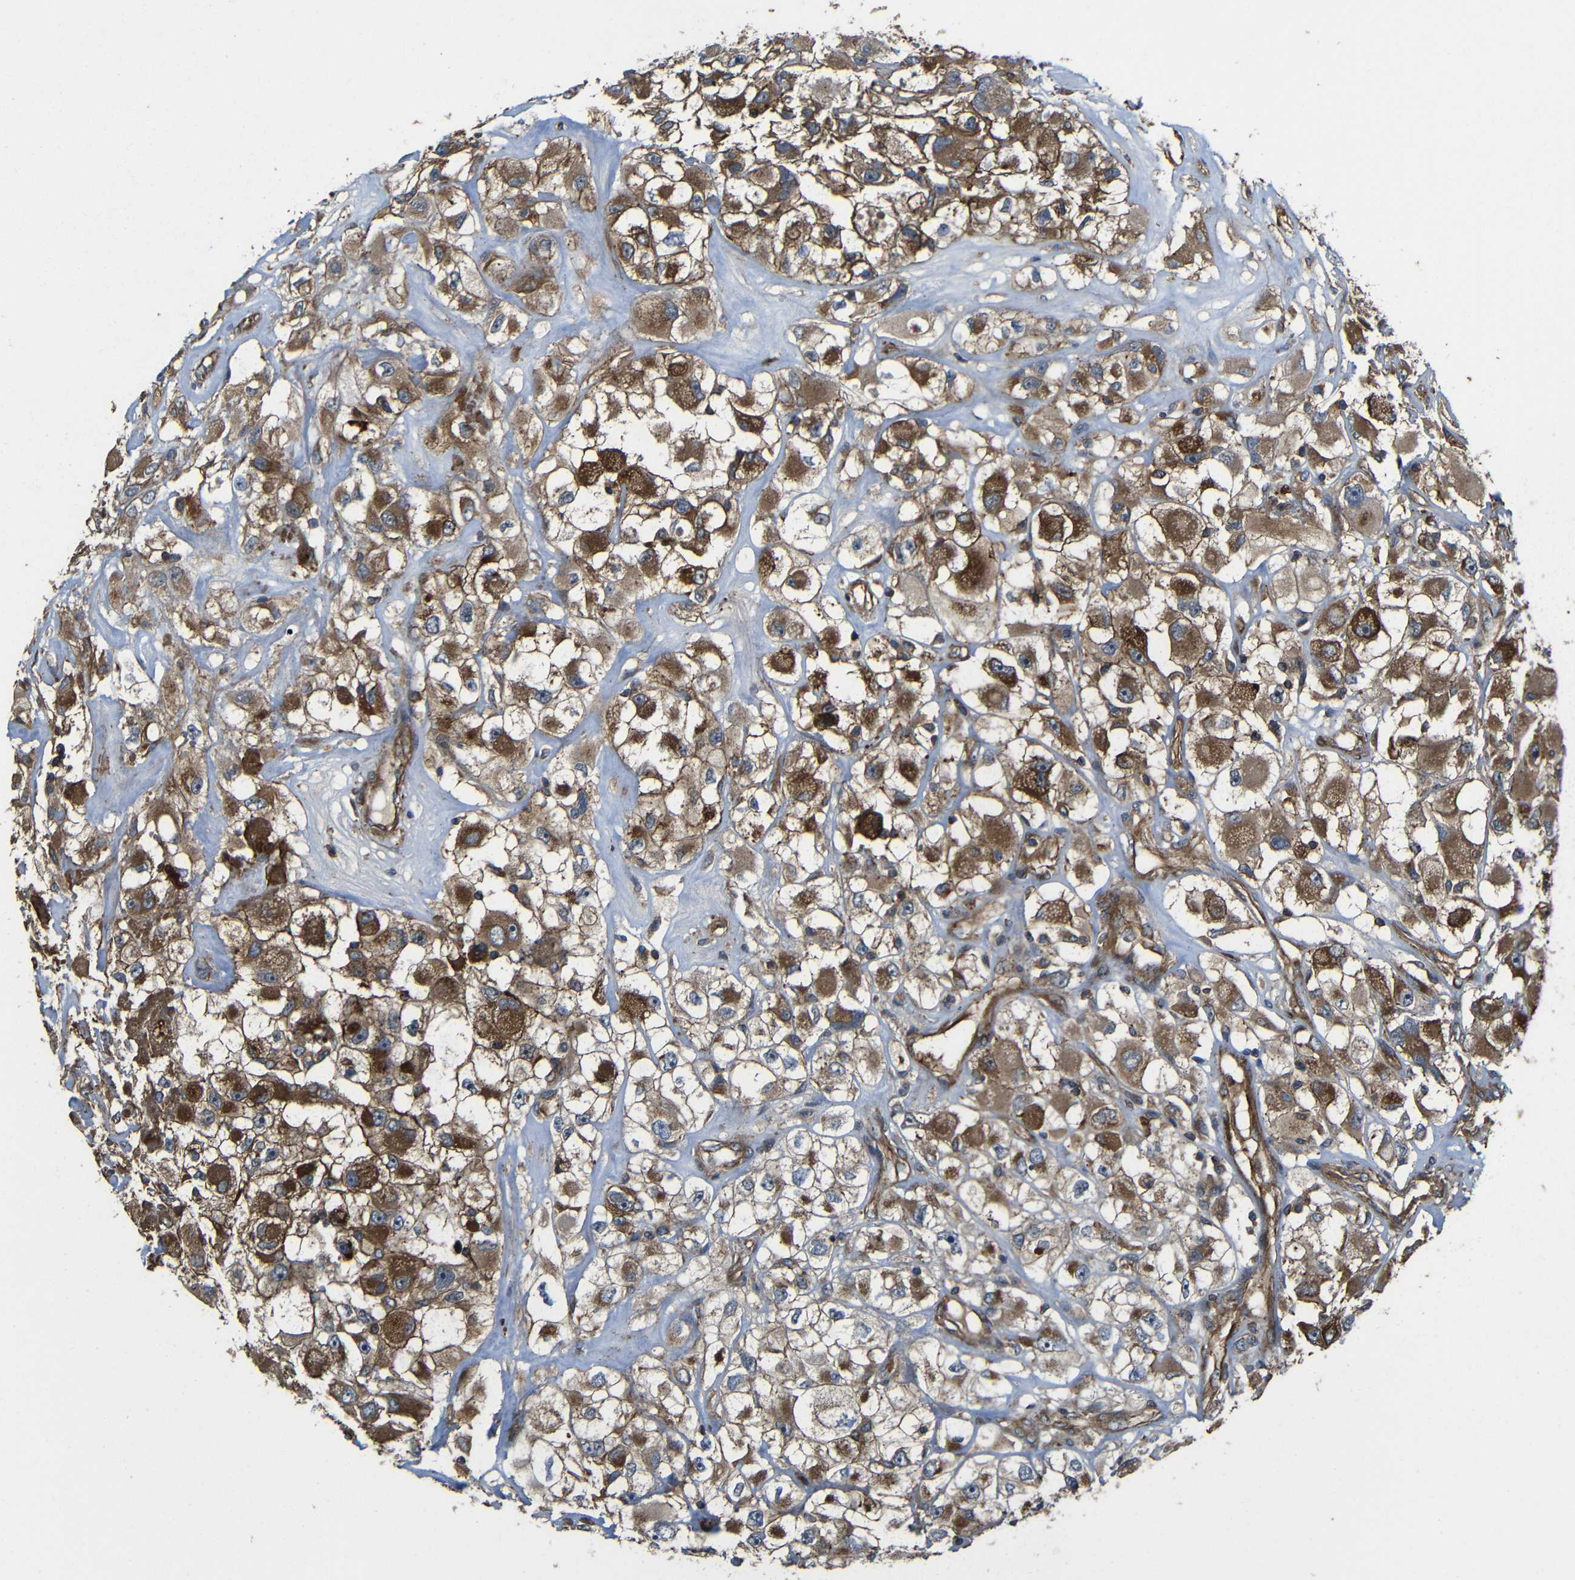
{"staining": {"intensity": "moderate", "quantity": ">75%", "location": "cytoplasmic/membranous"}, "tissue": "renal cancer", "cell_type": "Tumor cells", "image_type": "cancer", "snomed": [{"axis": "morphology", "description": "Adenocarcinoma, NOS"}, {"axis": "topography", "description": "Kidney"}], "caption": "Immunohistochemical staining of human adenocarcinoma (renal) exhibits medium levels of moderate cytoplasmic/membranous protein staining in about >75% of tumor cells.", "gene": "PTCH1", "patient": {"sex": "female", "age": 52}}